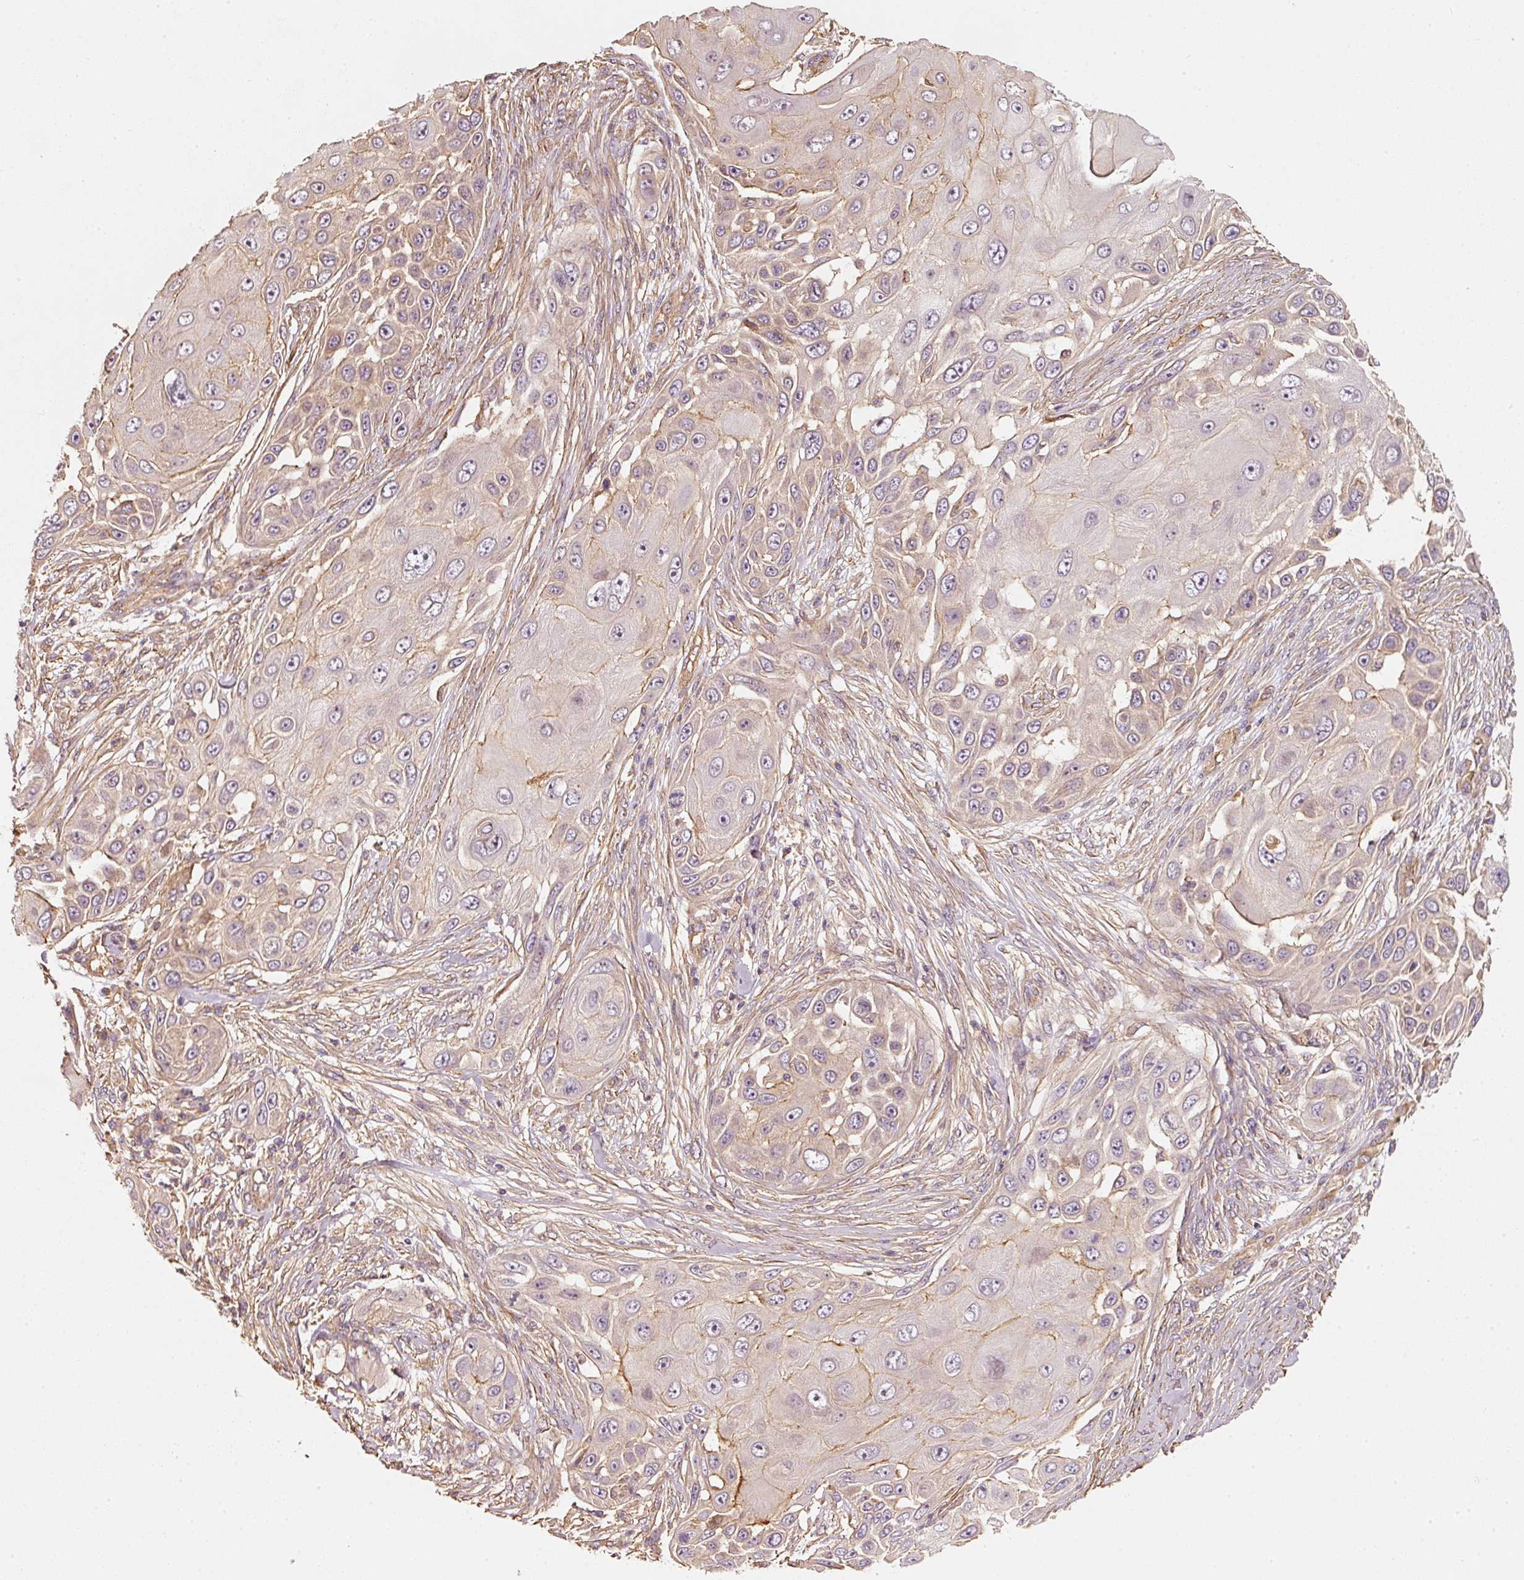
{"staining": {"intensity": "moderate", "quantity": "<25%", "location": "cytoplasmic/membranous"}, "tissue": "skin cancer", "cell_type": "Tumor cells", "image_type": "cancer", "snomed": [{"axis": "morphology", "description": "Squamous cell carcinoma, NOS"}, {"axis": "topography", "description": "Skin"}], "caption": "Immunohistochemical staining of human skin cancer (squamous cell carcinoma) exhibits low levels of moderate cytoplasmic/membranous staining in approximately <25% of tumor cells.", "gene": "CEP95", "patient": {"sex": "female", "age": 44}}